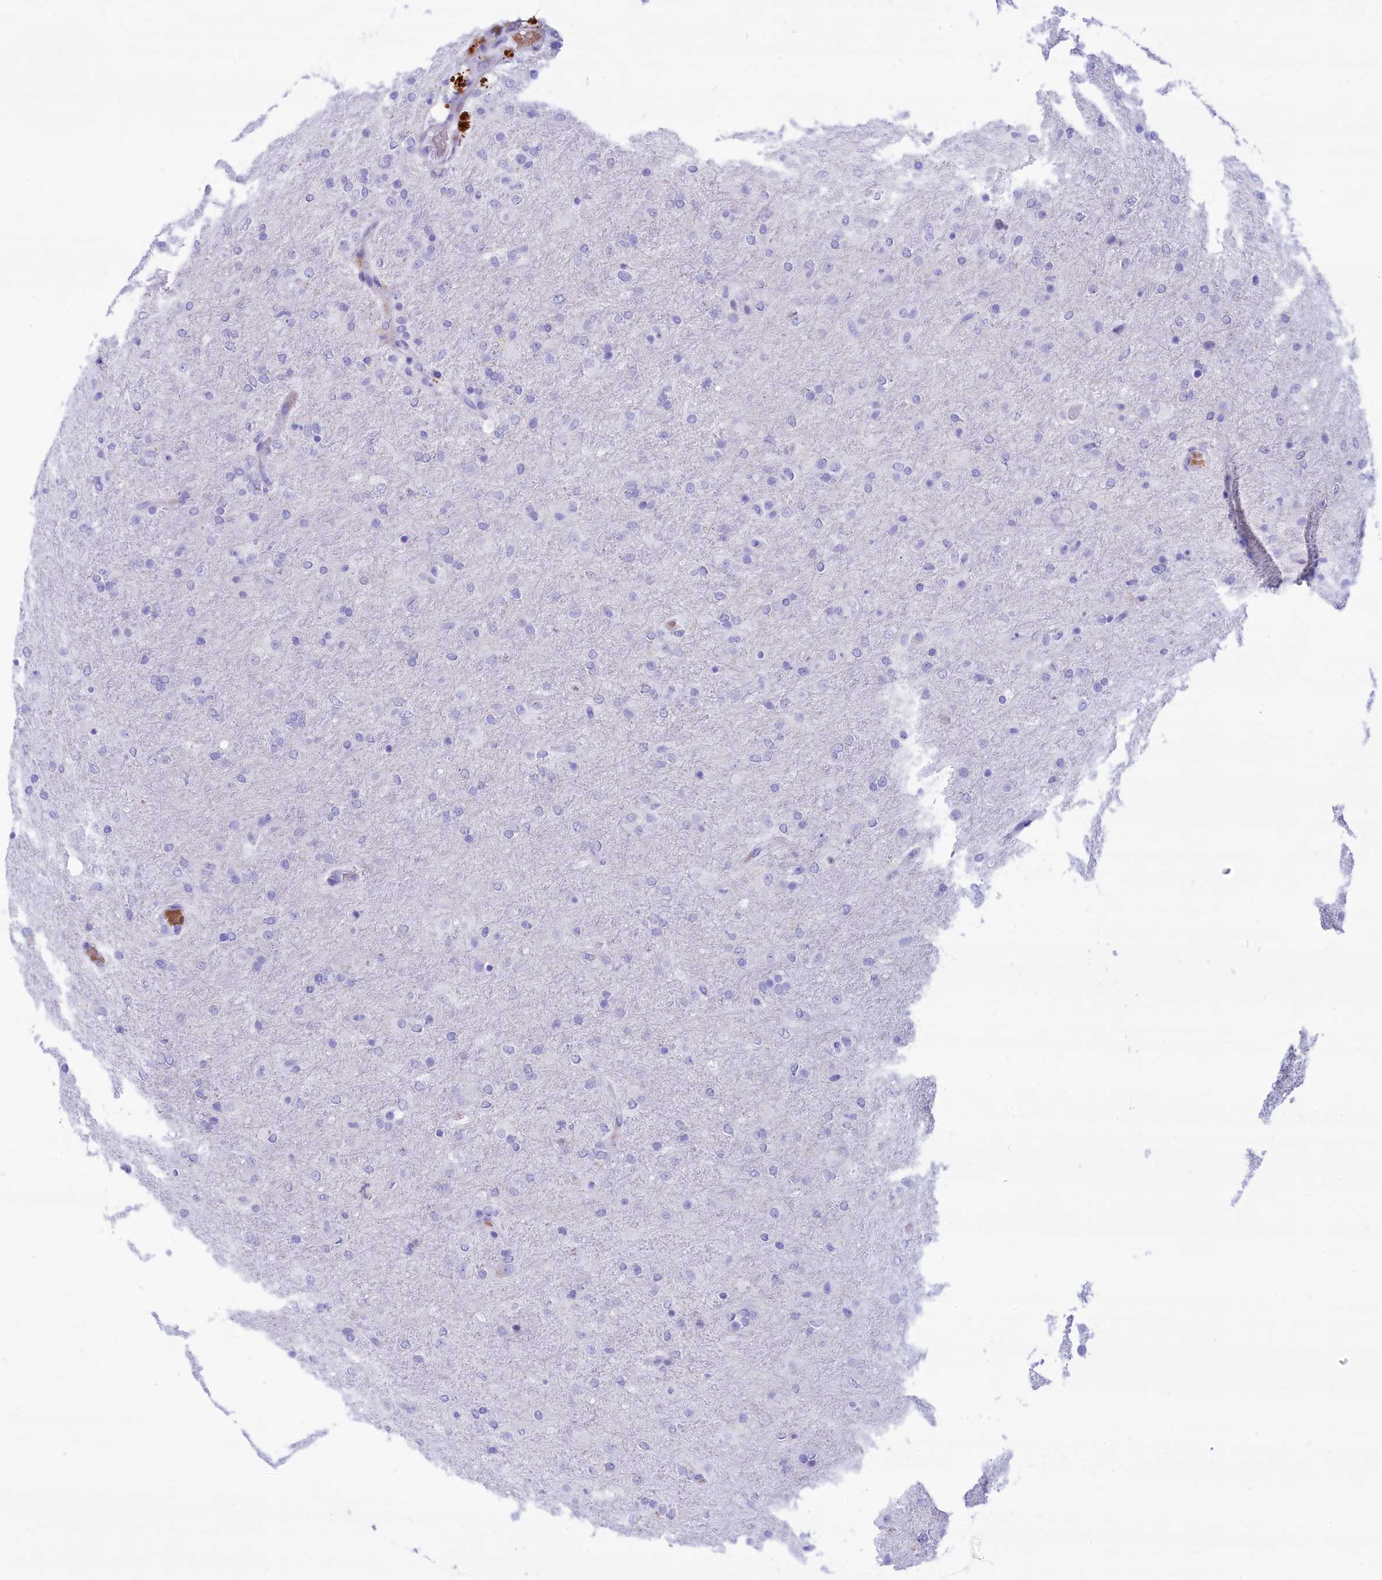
{"staining": {"intensity": "negative", "quantity": "none", "location": "none"}, "tissue": "glioma", "cell_type": "Tumor cells", "image_type": "cancer", "snomed": [{"axis": "morphology", "description": "Glioma, malignant, Low grade"}, {"axis": "topography", "description": "Brain"}], "caption": "A photomicrograph of malignant glioma (low-grade) stained for a protein demonstrates no brown staining in tumor cells. (Brightfield microscopy of DAB (3,3'-diaminobenzidine) immunohistochemistry at high magnification).", "gene": "GLYATL1", "patient": {"sex": "male", "age": 65}}